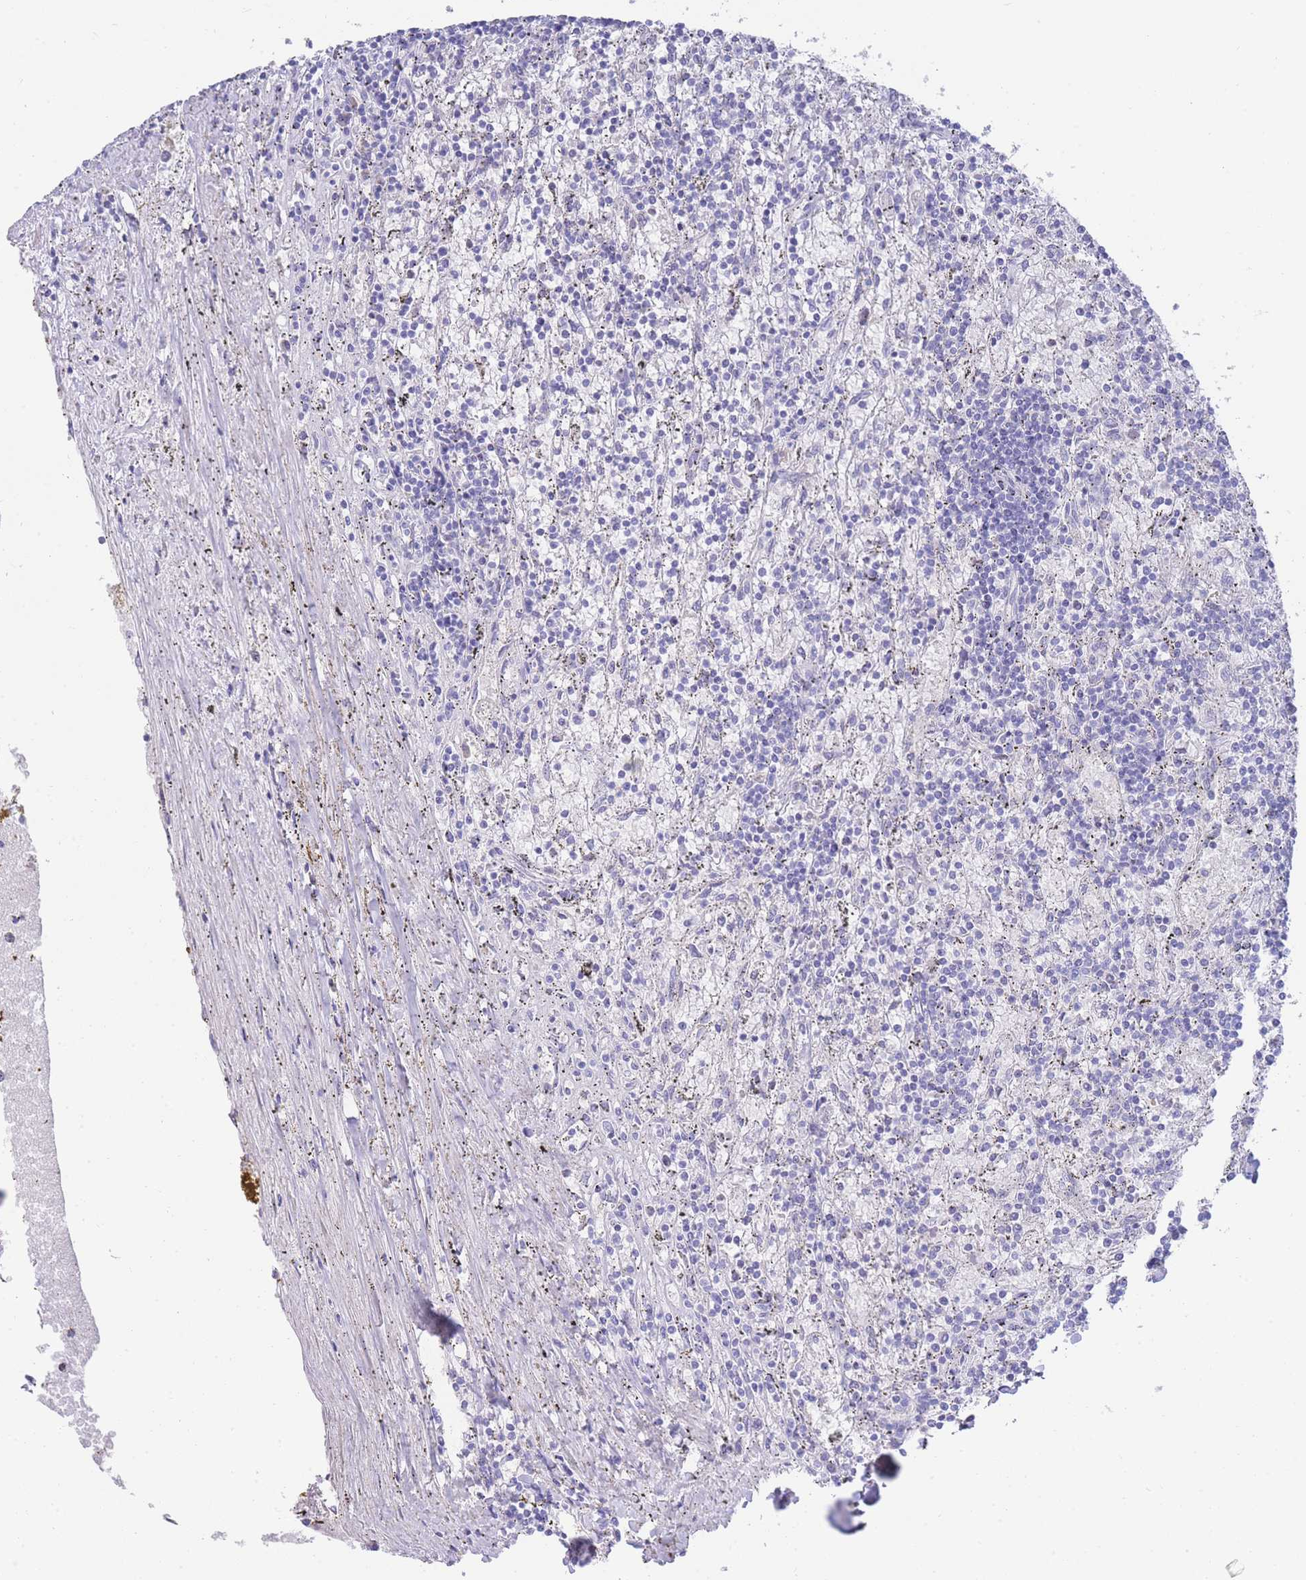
{"staining": {"intensity": "negative", "quantity": "none", "location": "none"}, "tissue": "lymphoma", "cell_type": "Tumor cells", "image_type": "cancer", "snomed": [{"axis": "morphology", "description": "Malignant lymphoma, non-Hodgkin's type, Low grade"}, {"axis": "topography", "description": "Spleen"}], "caption": "This micrograph is of malignant lymphoma, non-Hodgkin's type (low-grade) stained with immunohistochemistry to label a protein in brown with the nuclei are counter-stained blue. There is no positivity in tumor cells.", "gene": "LRRC37A", "patient": {"sex": "male", "age": 76}}